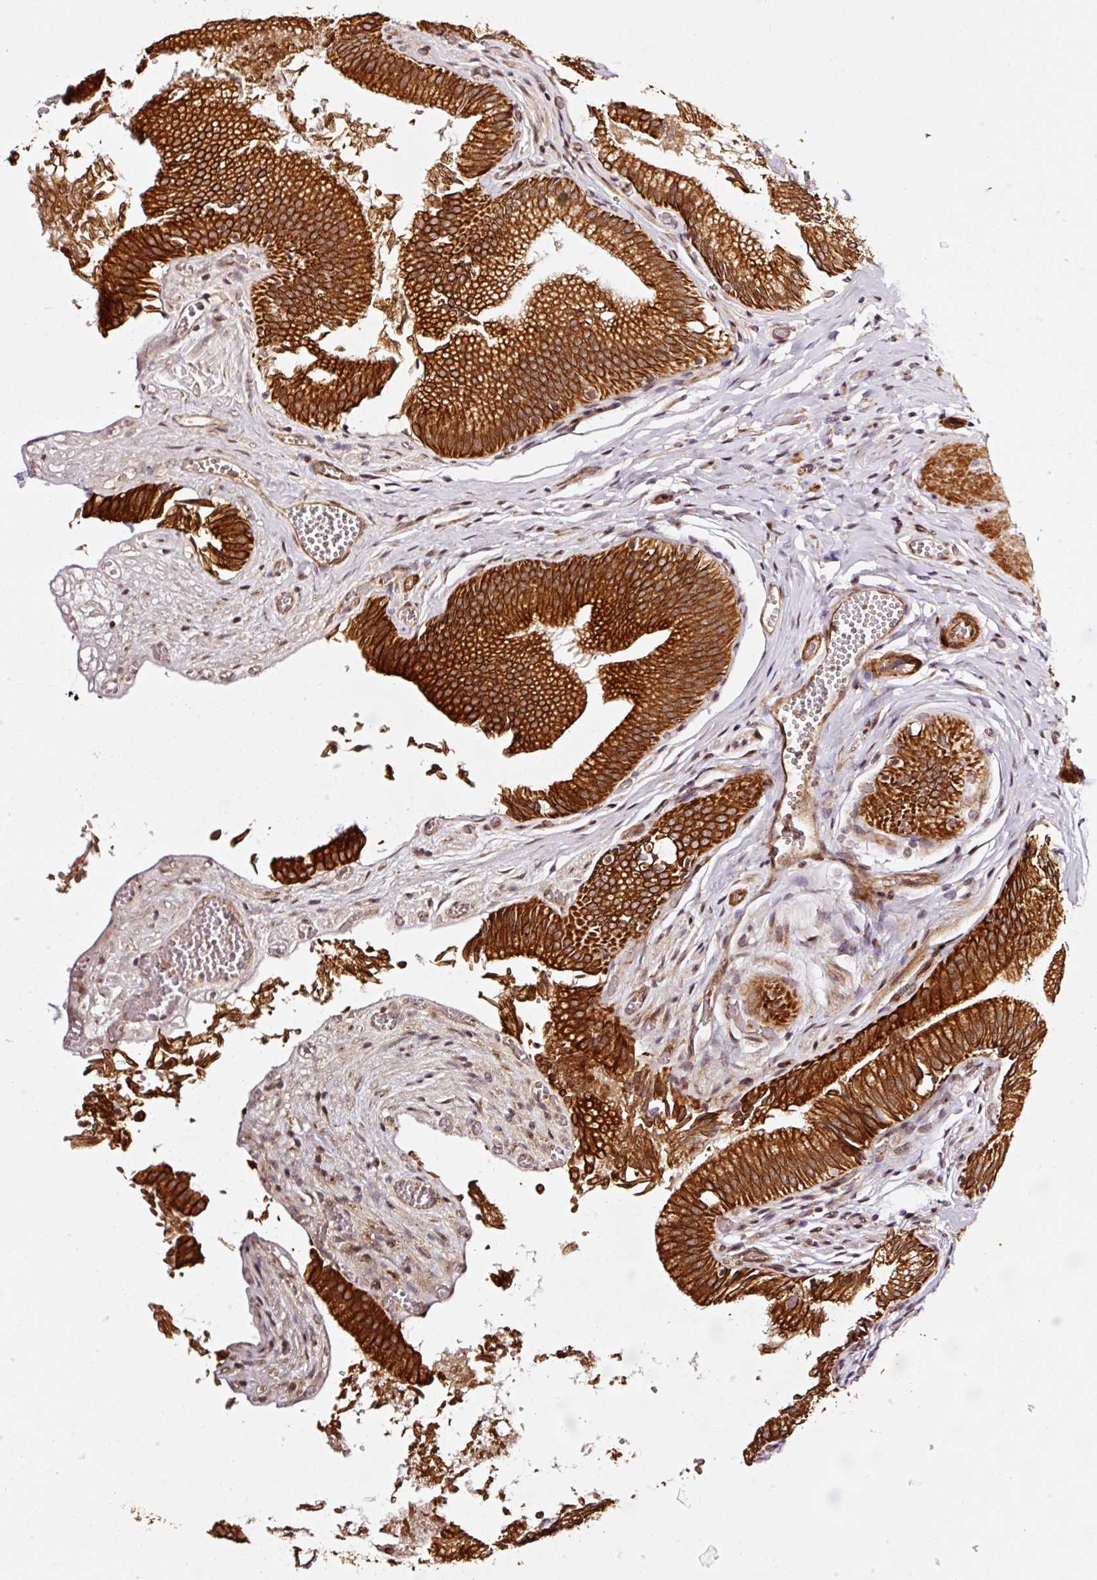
{"staining": {"intensity": "strong", "quantity": ">75%", "location": "cytoplasmic/membranous"}, "tissue": "gallbladder", "cell_type": "Glandular cells", "image_type": "normal", "snomed": [{"axis": "morphology", "description": "Normal tissue, NOS"}, {"axis": "topography", "description": "Gallbladder"}, {"axis": "topography", "description": "Peripheral nerve tissue"}], "caption": "Human gallbladder stained with a brown dye displays strong cytoplasmic/membranous positive expression in approximately >75% of glandular cells.", "gene": "ANKRD20A1", "patient": {"sex": "male", "age": 17}}